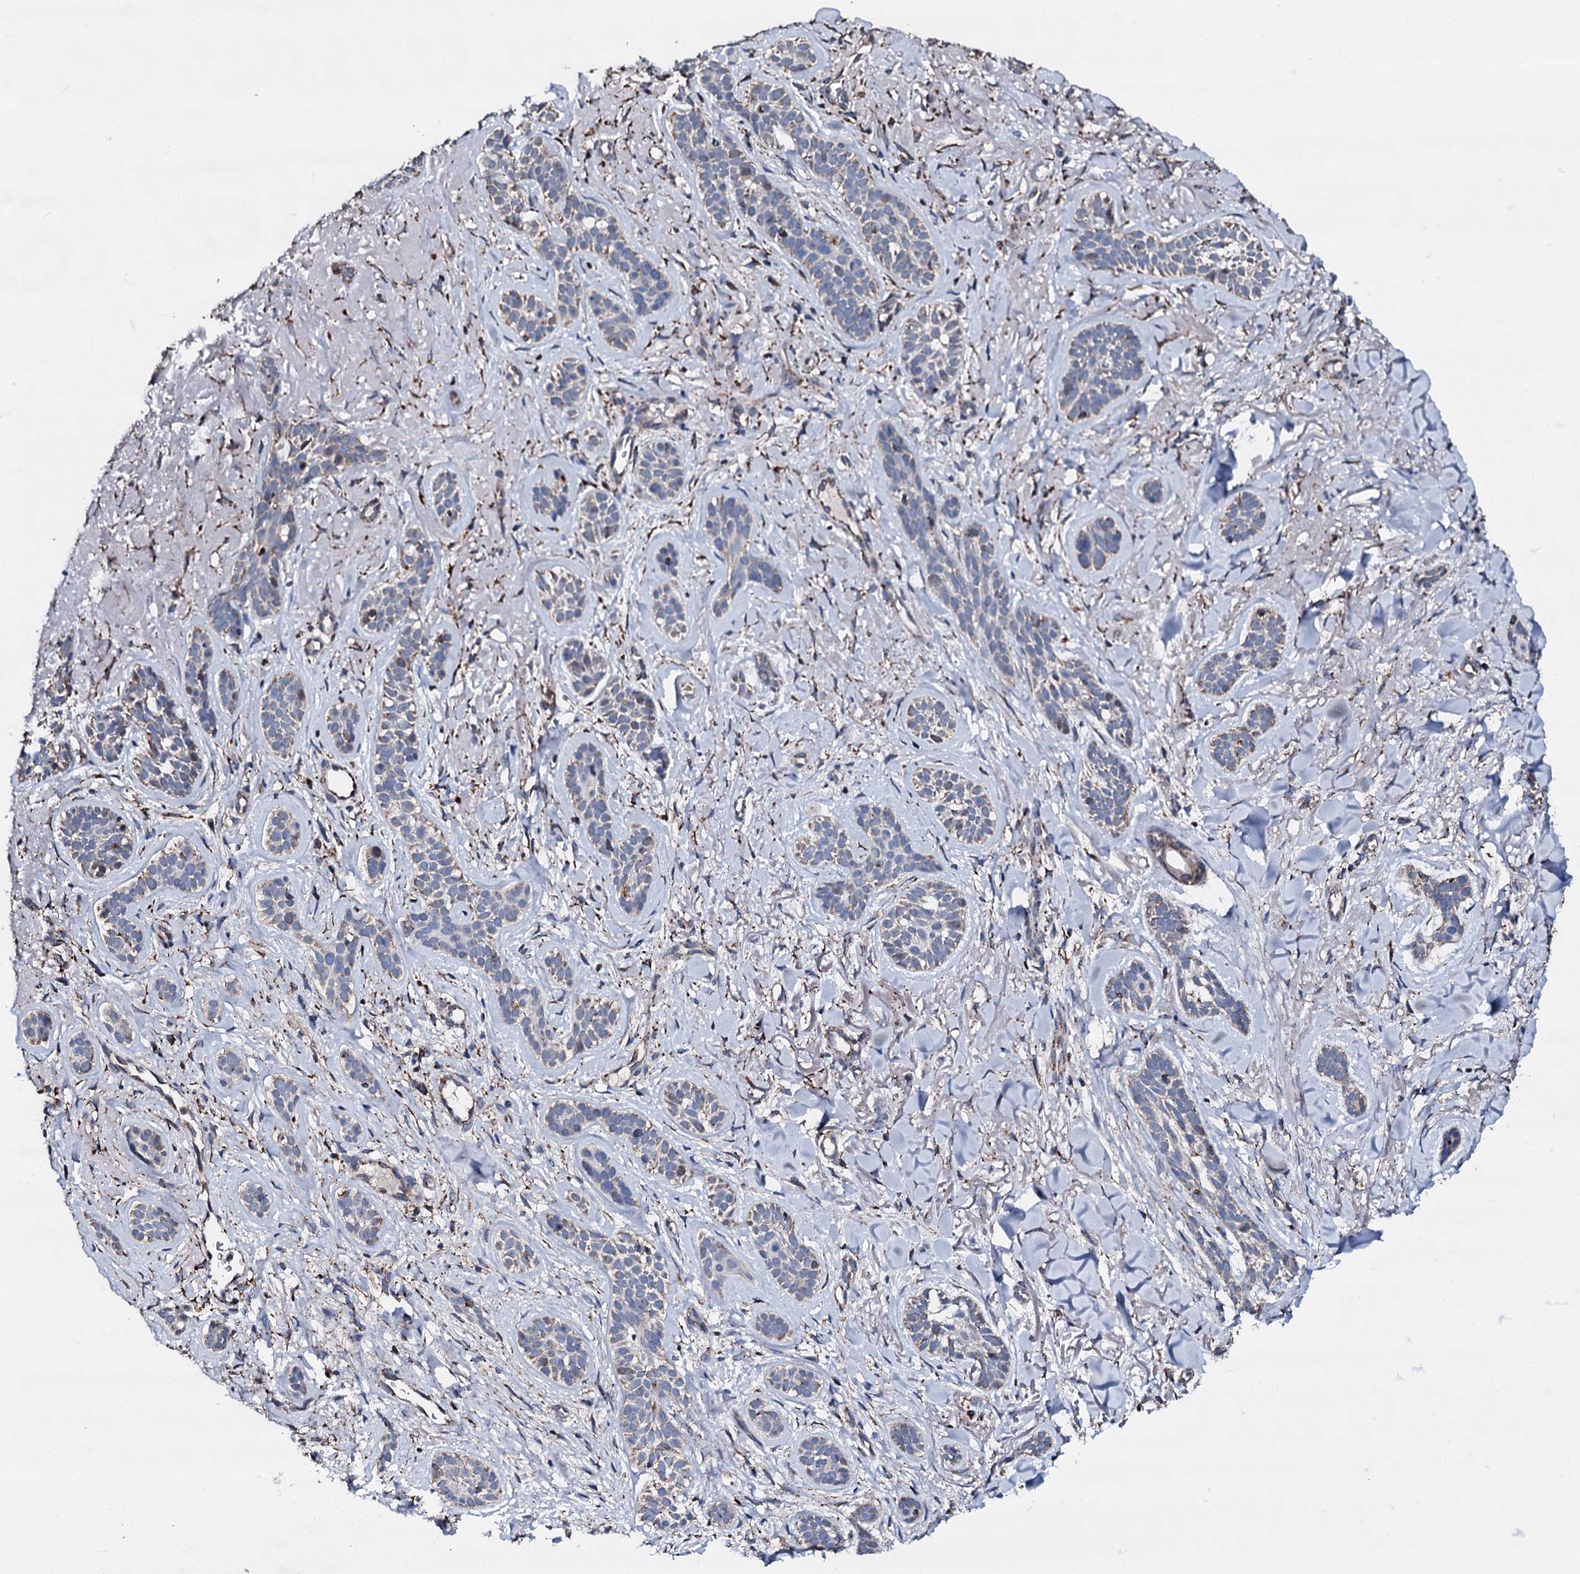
{"staining": {"intensity": "negative", "quantity": "none", "location": "none"}, "tissue": "skin cancer", "cell_type": "Tumor cells", "image_type": "cancer", "snomed": [{"axis": "morphology", "description": "Basal cell carcinoma"}, {"axis": "topography", "description": "Skin"}], "caption": "Skin cancer was stained to show a protein in brown. There is no significant staining in tumor cells.", "gene": "DYNC2I2", "patient": {"sex": "male", "age": 71}}